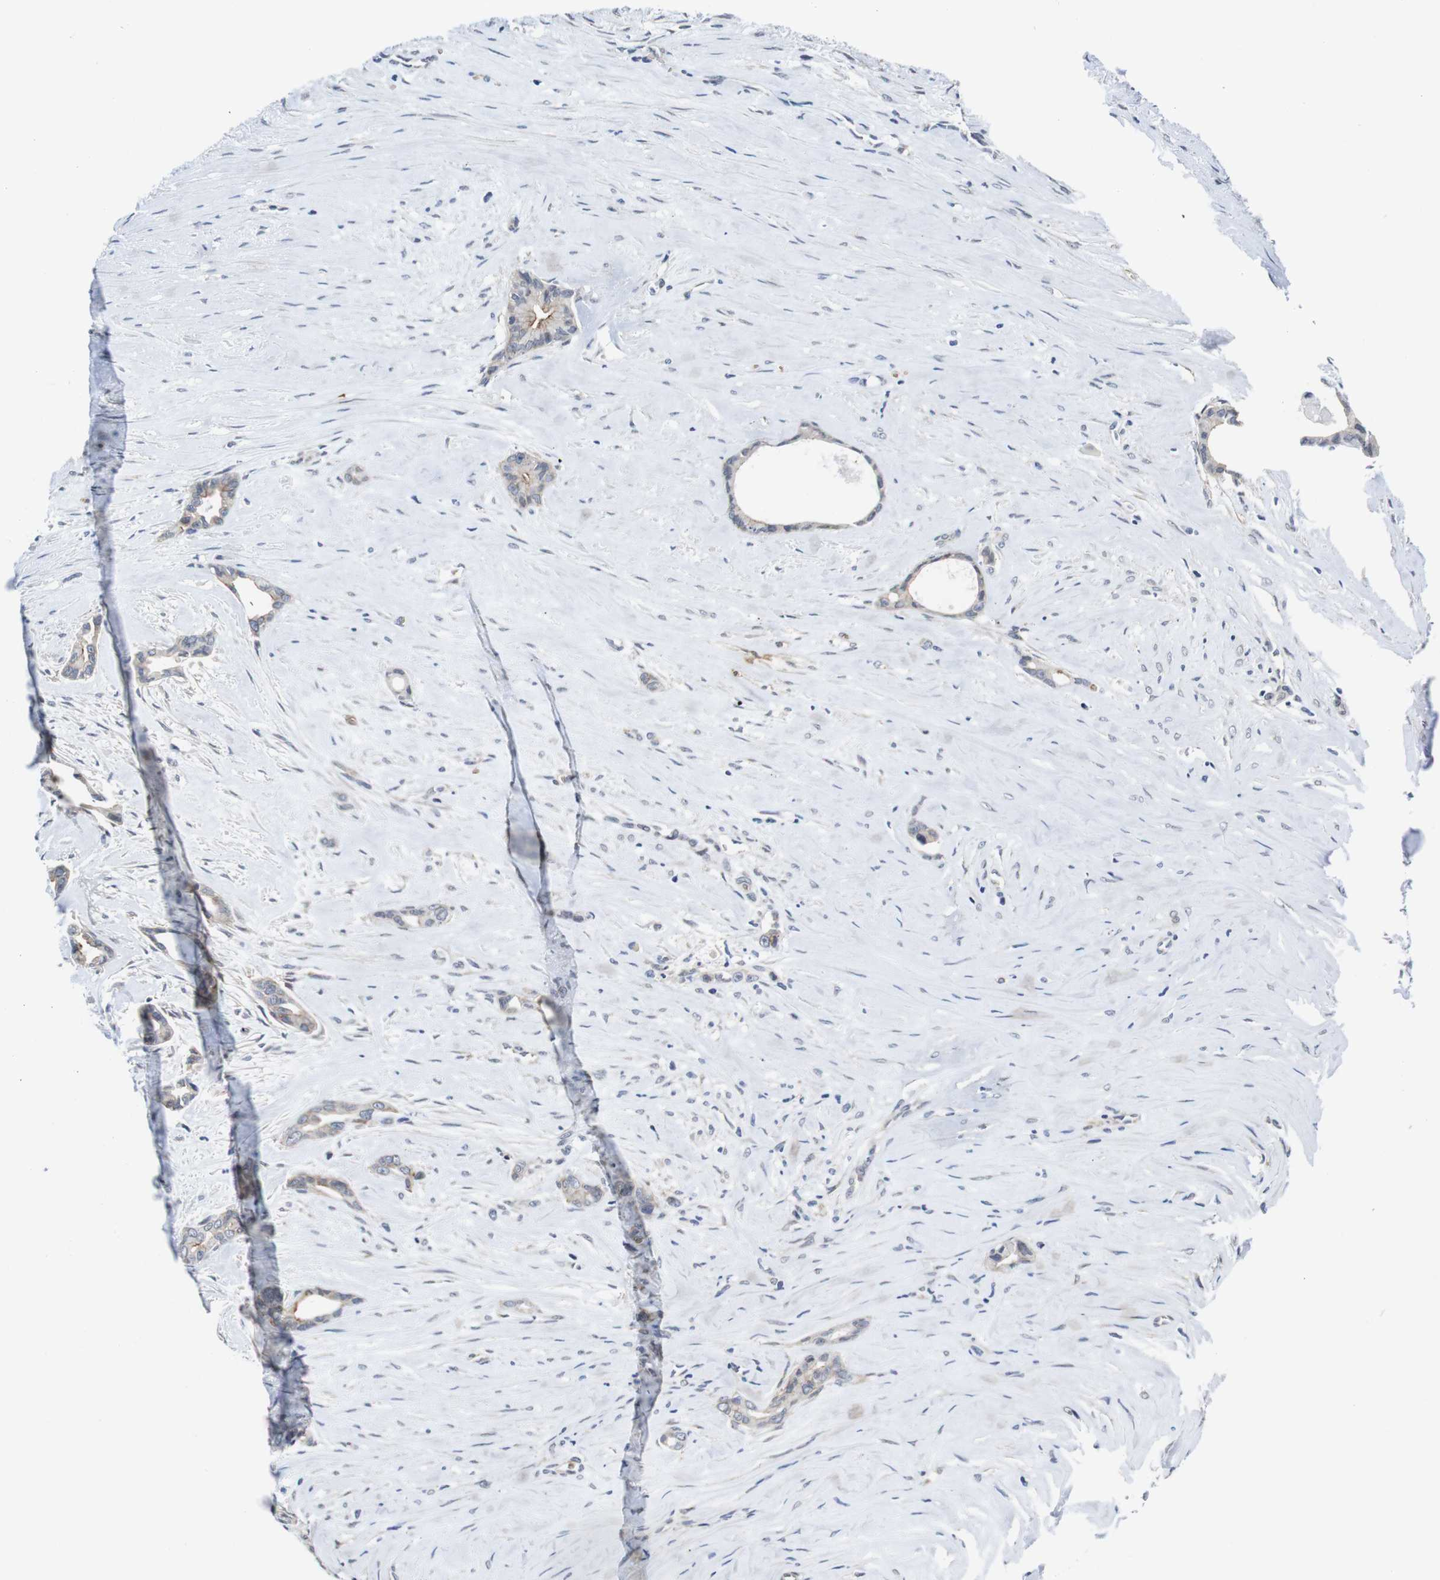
{"staining": {"intensity": "moderate", "quantity": "25%-75%", "location": "cytoplasmic/membranous"}, "tissue": "liver cancer", "cell_type": "Tumor cells", "image_type": "cancer", "snomed": [{"axis": "morphology", "description": "Cholangiocarcinoma"}, {"axis": "topography", "description": "Liver"}], "caption": "An image showing moderate cytoplasmic/membranous staining in about 25%-75% of tumor cells in liver cancer (cholangiocarcinoma), as visualized by brown immunohistochemical staining.", "gene": "SOCS3", "patient": {"sex": "female", "age": 55}}